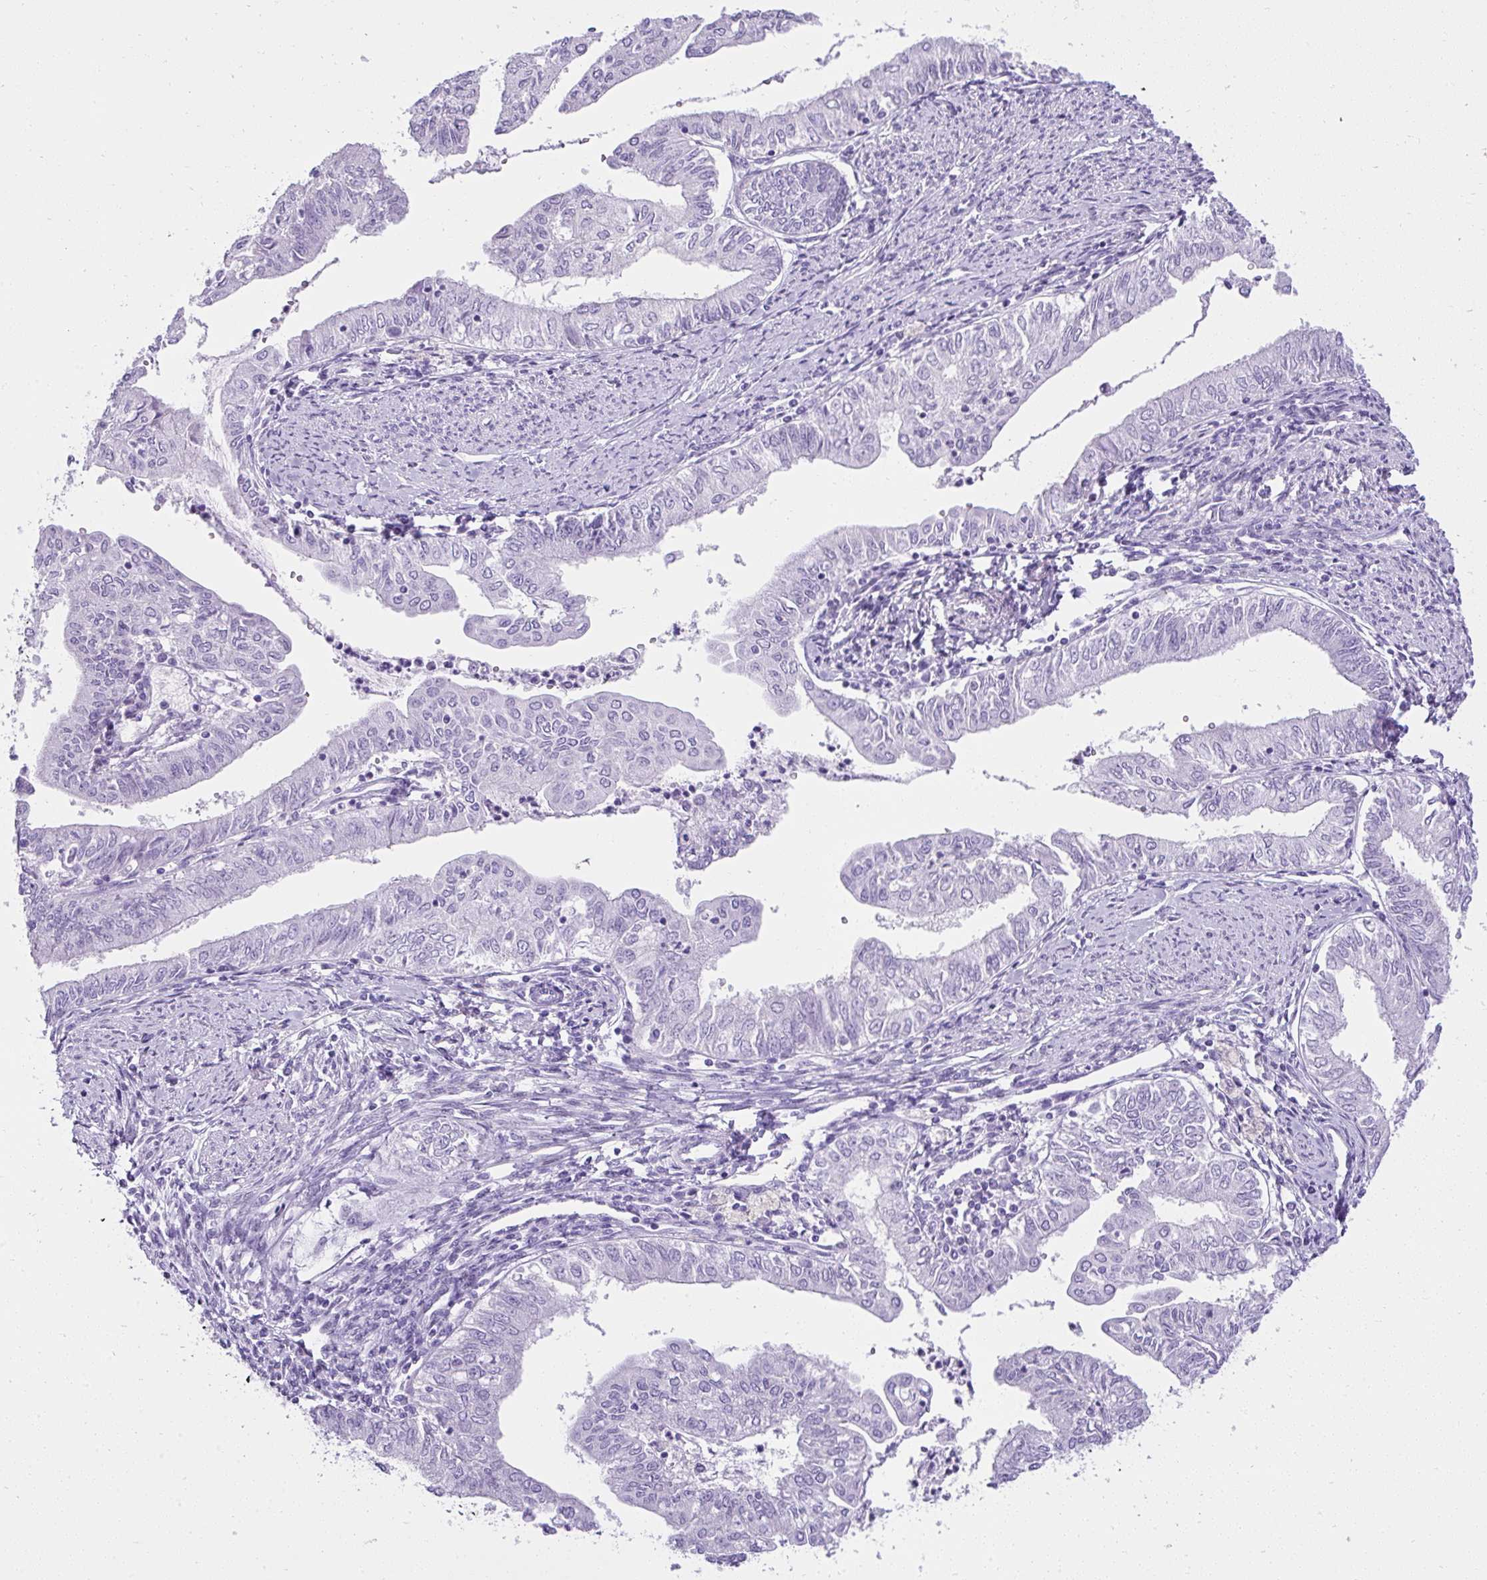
{"staining": {"intensity": "negative", "quantity": "none", "location": "none"}, "tissue": "endometrial cancer", "cell_type": "Tumor cells", "image_type": "cancer", "snomed": [{"axis": "morphology", "description": "Adenocarcinoma, NOS"}, {"axis": "topography", "description": "Endometrium"}], "caption": "This is an IHC photomicrograph of human endometrial cancer (adenocarcinoma). There is no expression in tumor cells.", "gene": "RNF183", "patient": {"sex": "female", "age": 66}}